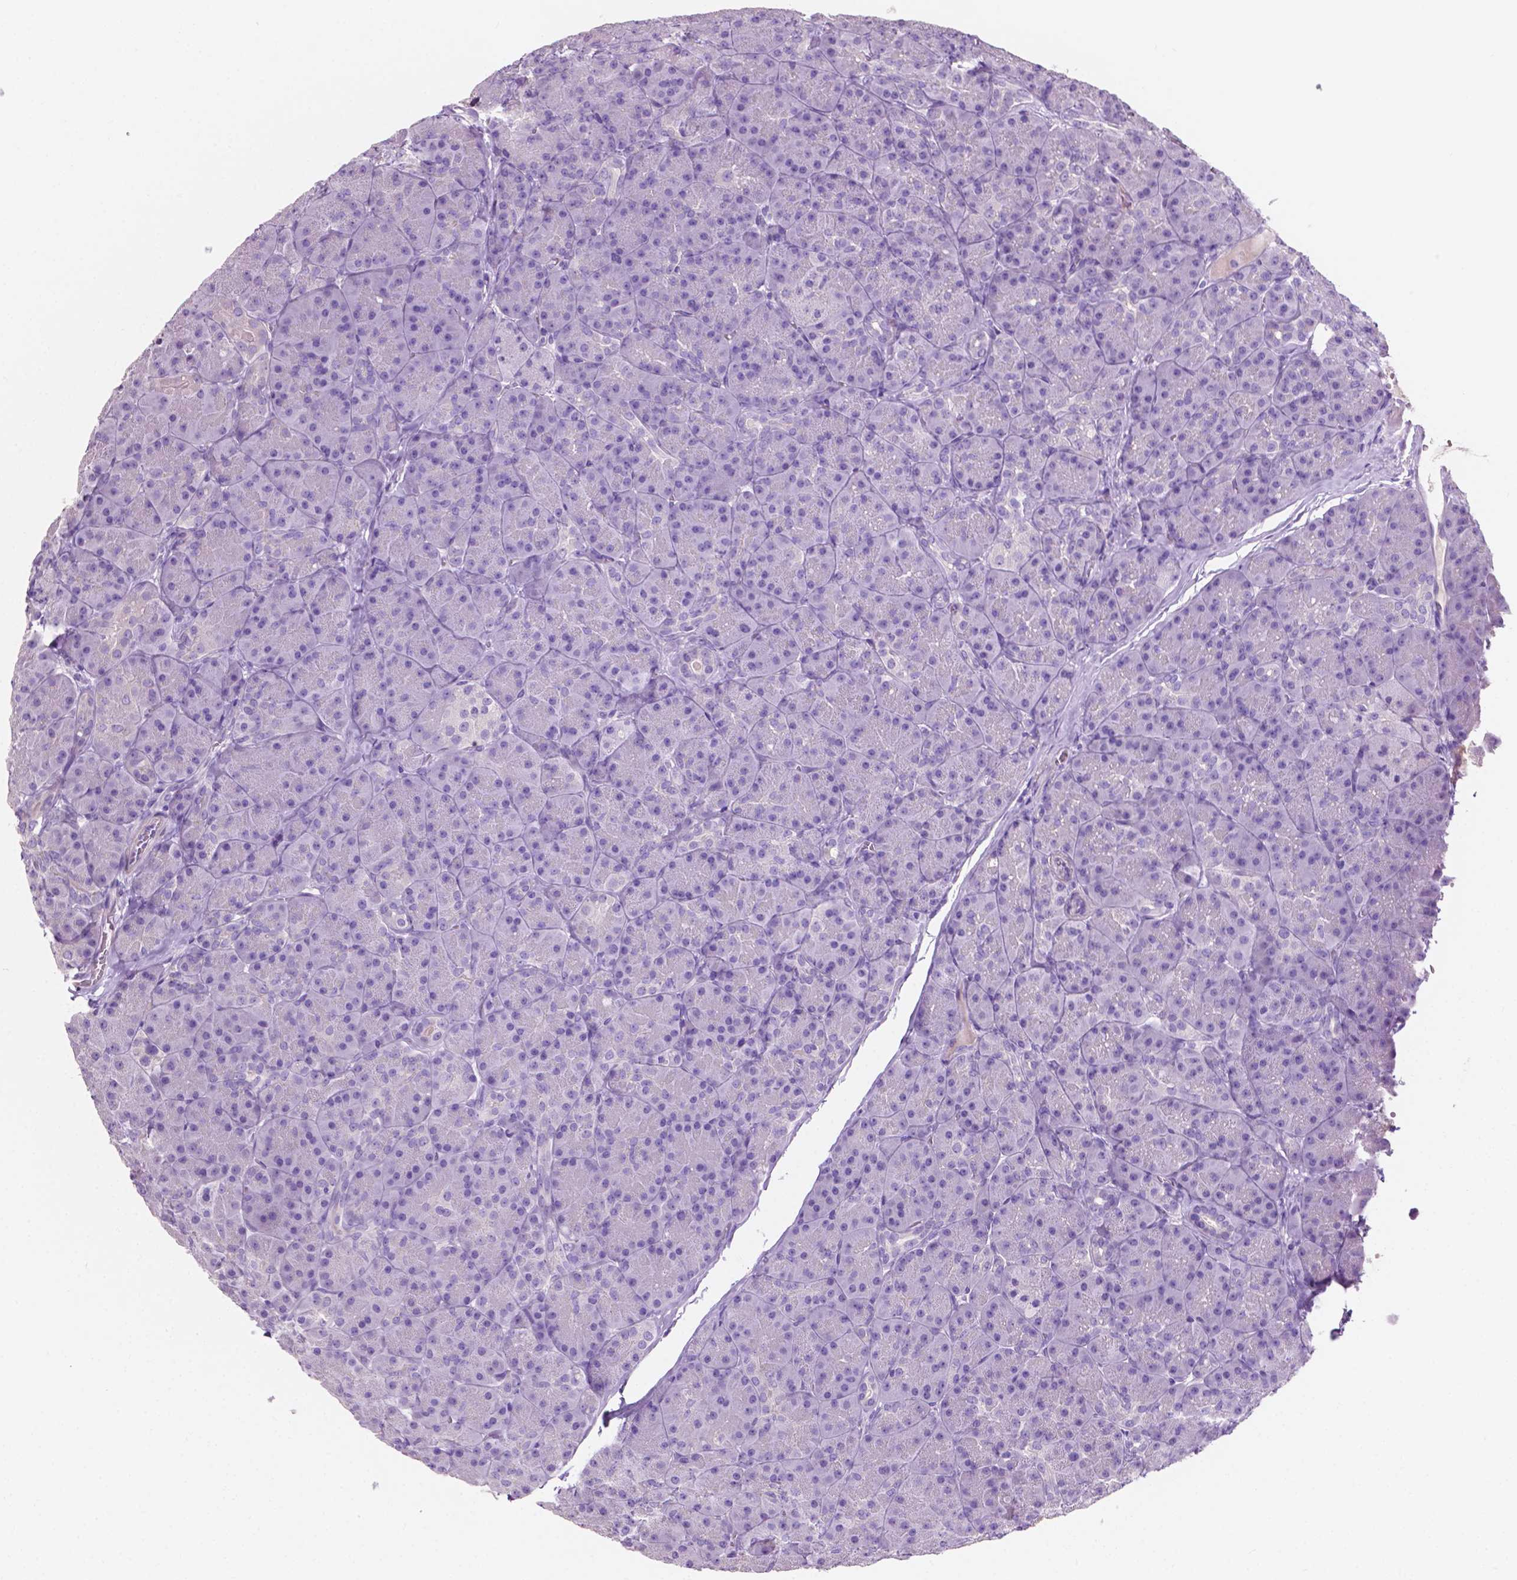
{"staining": {"intensity": "negative", "quantity": "none", "location": "none"}, "tissue": "pancreas", "cell_type": "Exocrine glandular cells", "image_type": "normal", "snomed": [{"axis": "morphology", "description": "Normal tissue, NOS"}, {"axis": "topography", "description": "Pancreas"}], "caption": "Immunohistochemistry of unremarkable human pancreas exhibits no positivity in exocrine glandular cells. (IHC, brightfield microscopy, high magnification).", "gene": "CLDN17", "patient": {"sex": "male", "age": 57}}